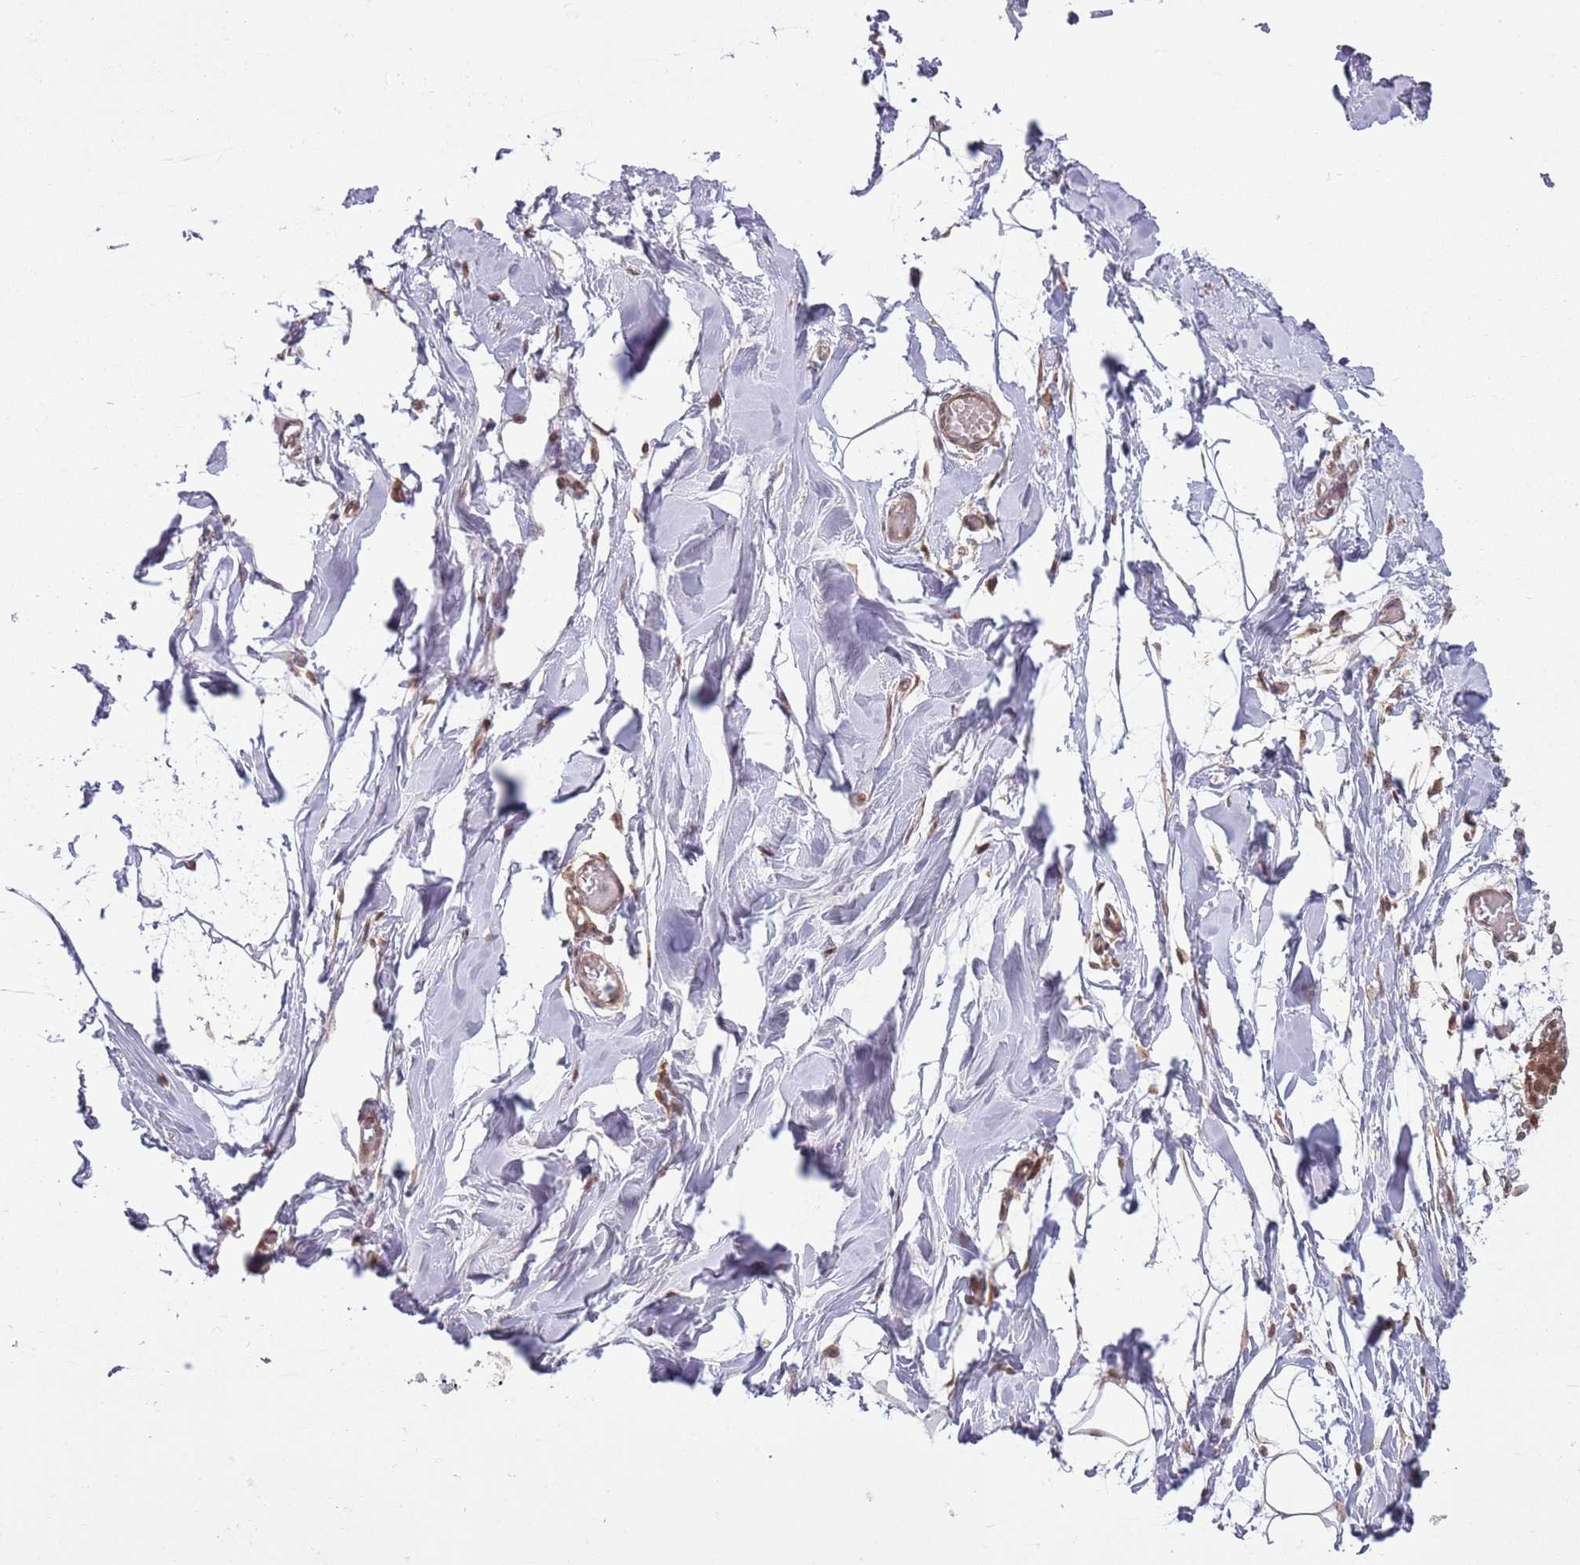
{"staining": {"intensity": "moderate", "quantity": "<25%", "location": "cytoplasmic/membranous,nuclear"}, "tissue": "breast", "cell_type": "Adipocytes", "image_type": "normal", "snomed": [{"axis": "morphology", "description": "Normal tissue, NOS"}, {"axis": "topography", "description": "Breast"}], "caption": "The immunohistochemical stain highlights moderate cytoplasmic/membranous,nuclear positivity in adipocytes of benign breast. (brown staining indicates protein expression, while blue staining denotes nuclei).", "gene": "ADAMTS3", "patient": {"sex": "female", "age": 27}}